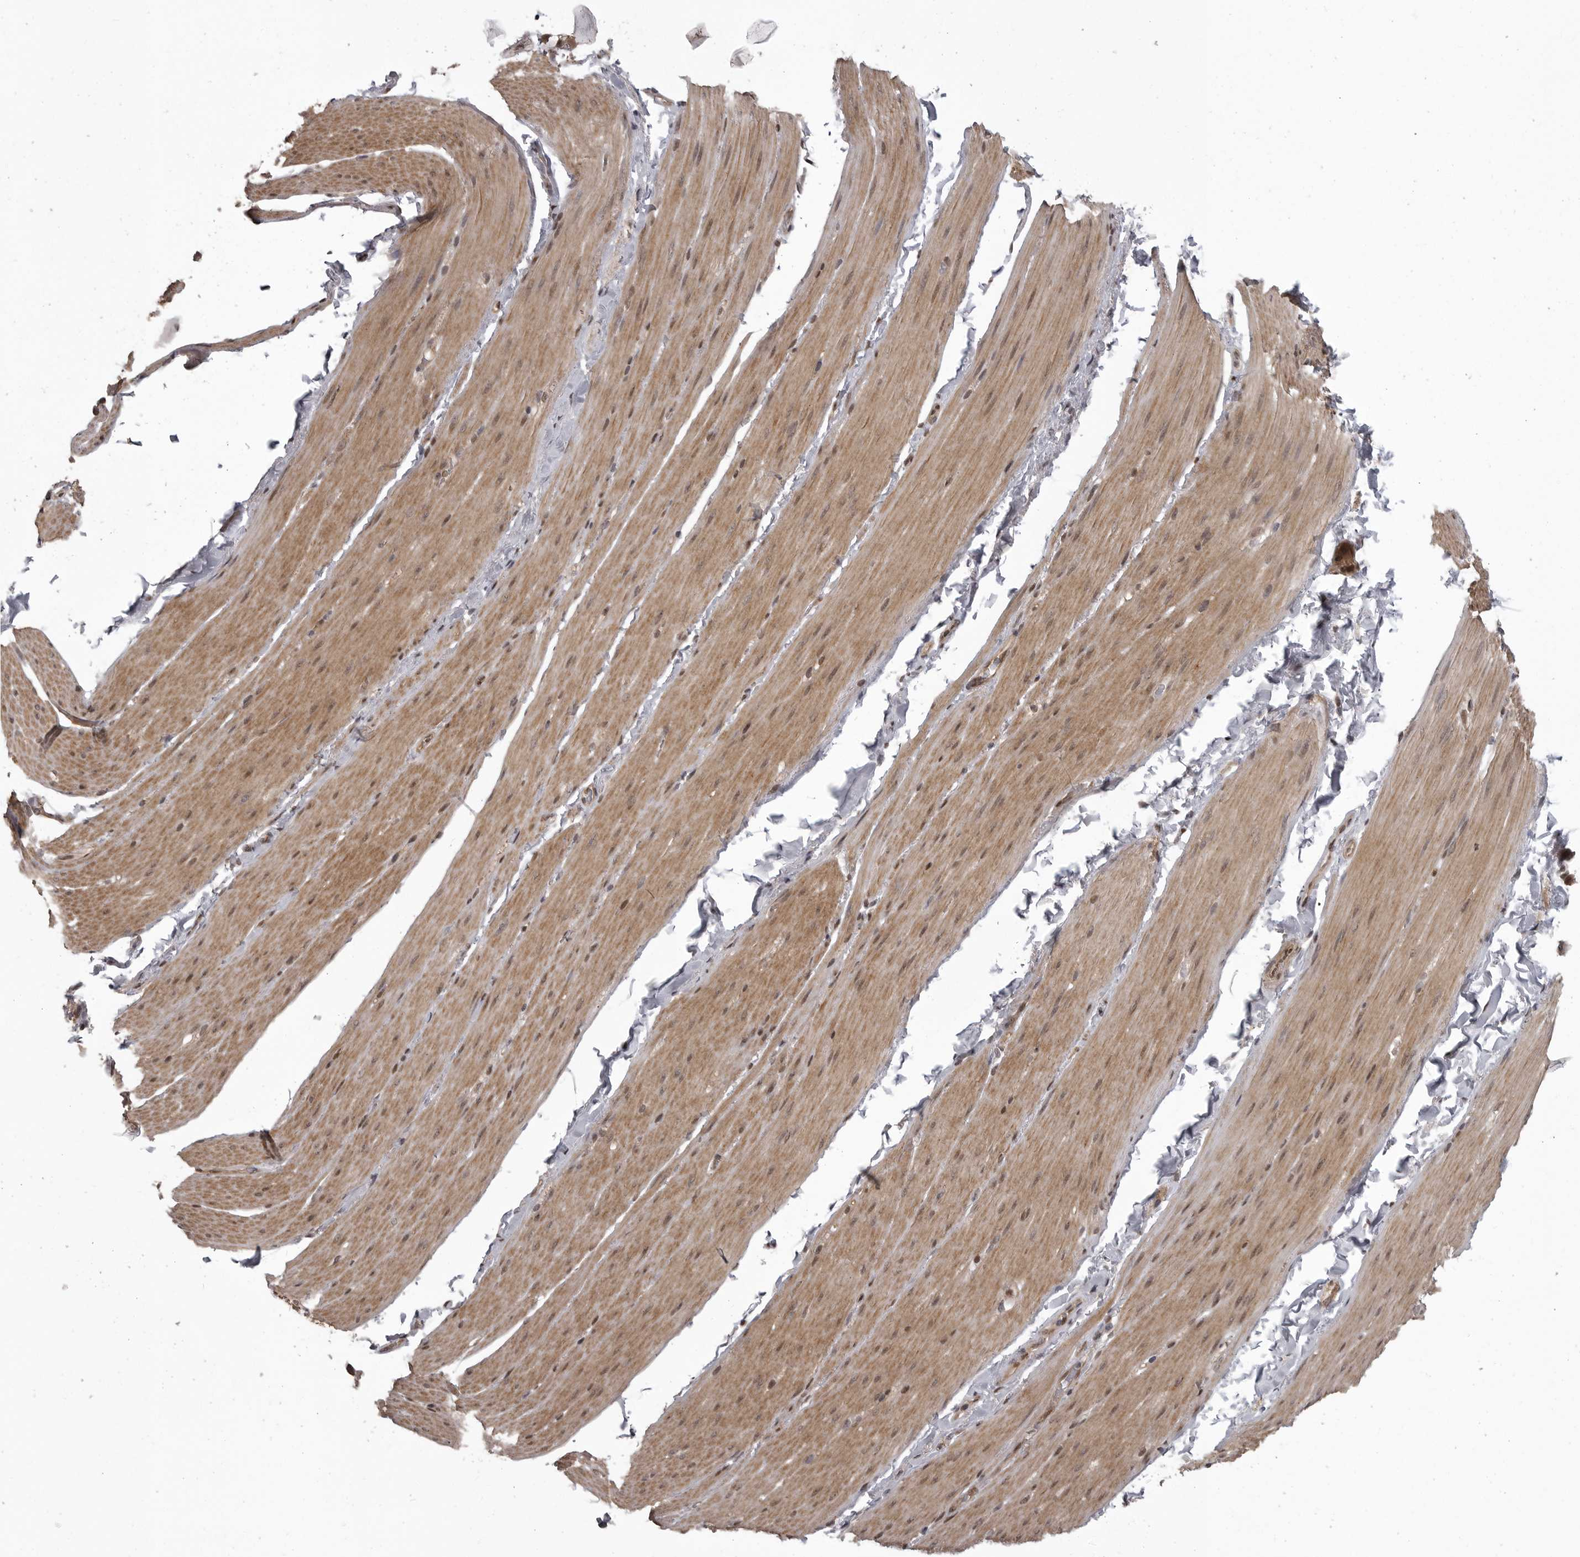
{"staining": {"intensity": "moderate", "quantity": ">75%", "location": "cytoplasmic/membranous"}, "tissue": "smooth muscle", "cell_type": "Smooth muscle cells", "image_type": "normal", "snomed": [{"axis": "morphology", "description": "Normal tissue, NOS"}, {"axis": "topography", "description": "Smooth muscle"}, {"axis": "topography", "description": "Small intestine"}], "caption": "The immunohistochemical stain shows moderate cytoplasmic/membranous expression in smooth muscle cells of benign smooth muscle.", "gene": "SNX16", "patient": {"sex": "female", "age": 84}}